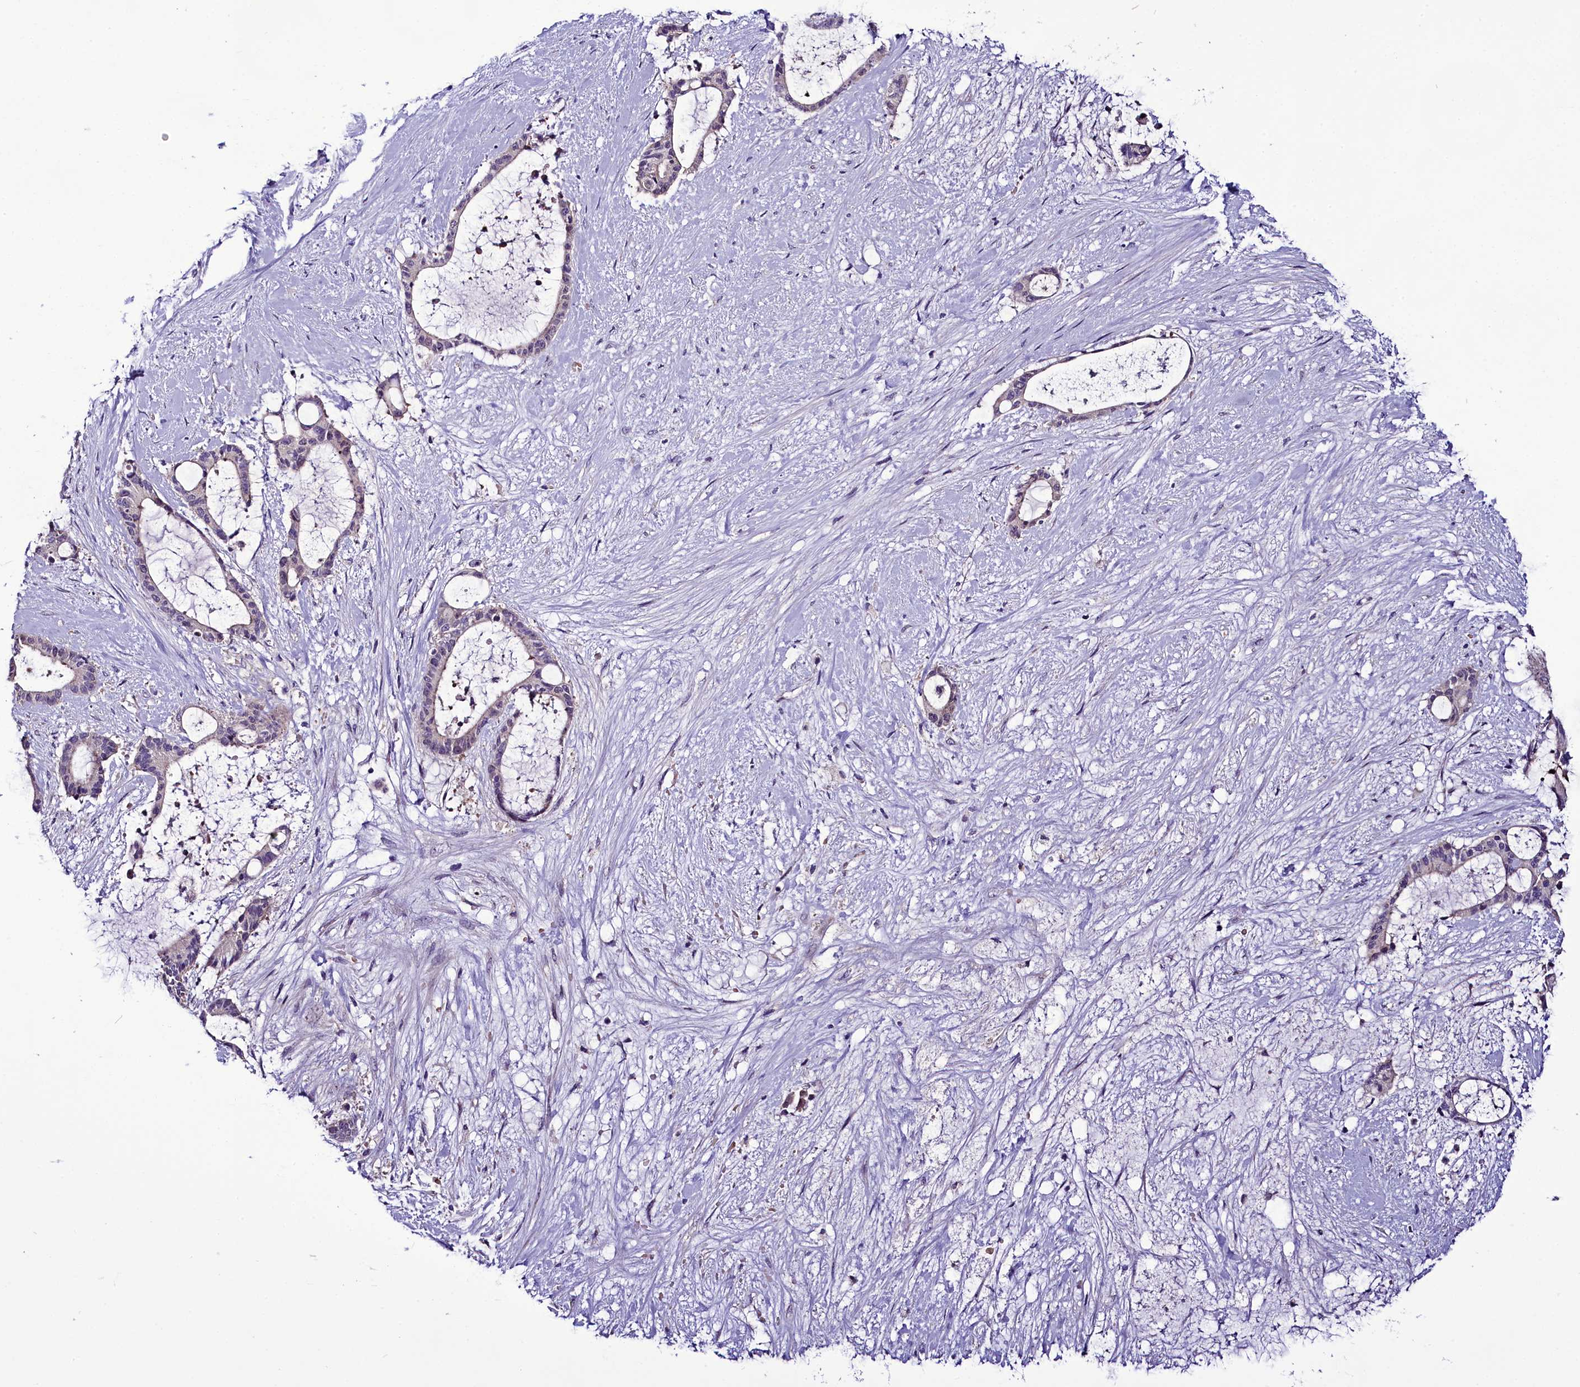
{"staining": {"intensity": "negative", "quantity": "none", "location": "none"}, "tissue": "liver cancer", "cell_type": "Tumor cells", "image_type": "cancer", "snomed": [{"axis": "morphology", "description": "Normal tissue, NOS"}, {"axis": "morphology", "description": "Cholangiocarcinoma"}, {"axis": "topography", "description": "Liver"}, {"axis": "topography", "description": "Peripheral nerve tissue"}], "caption": "The image shows no significant positivity in tumor cells of cholangiocarcinoma (liver).", "gene": "C9orf40", "patient": {"sex": "female", "age": 73}}